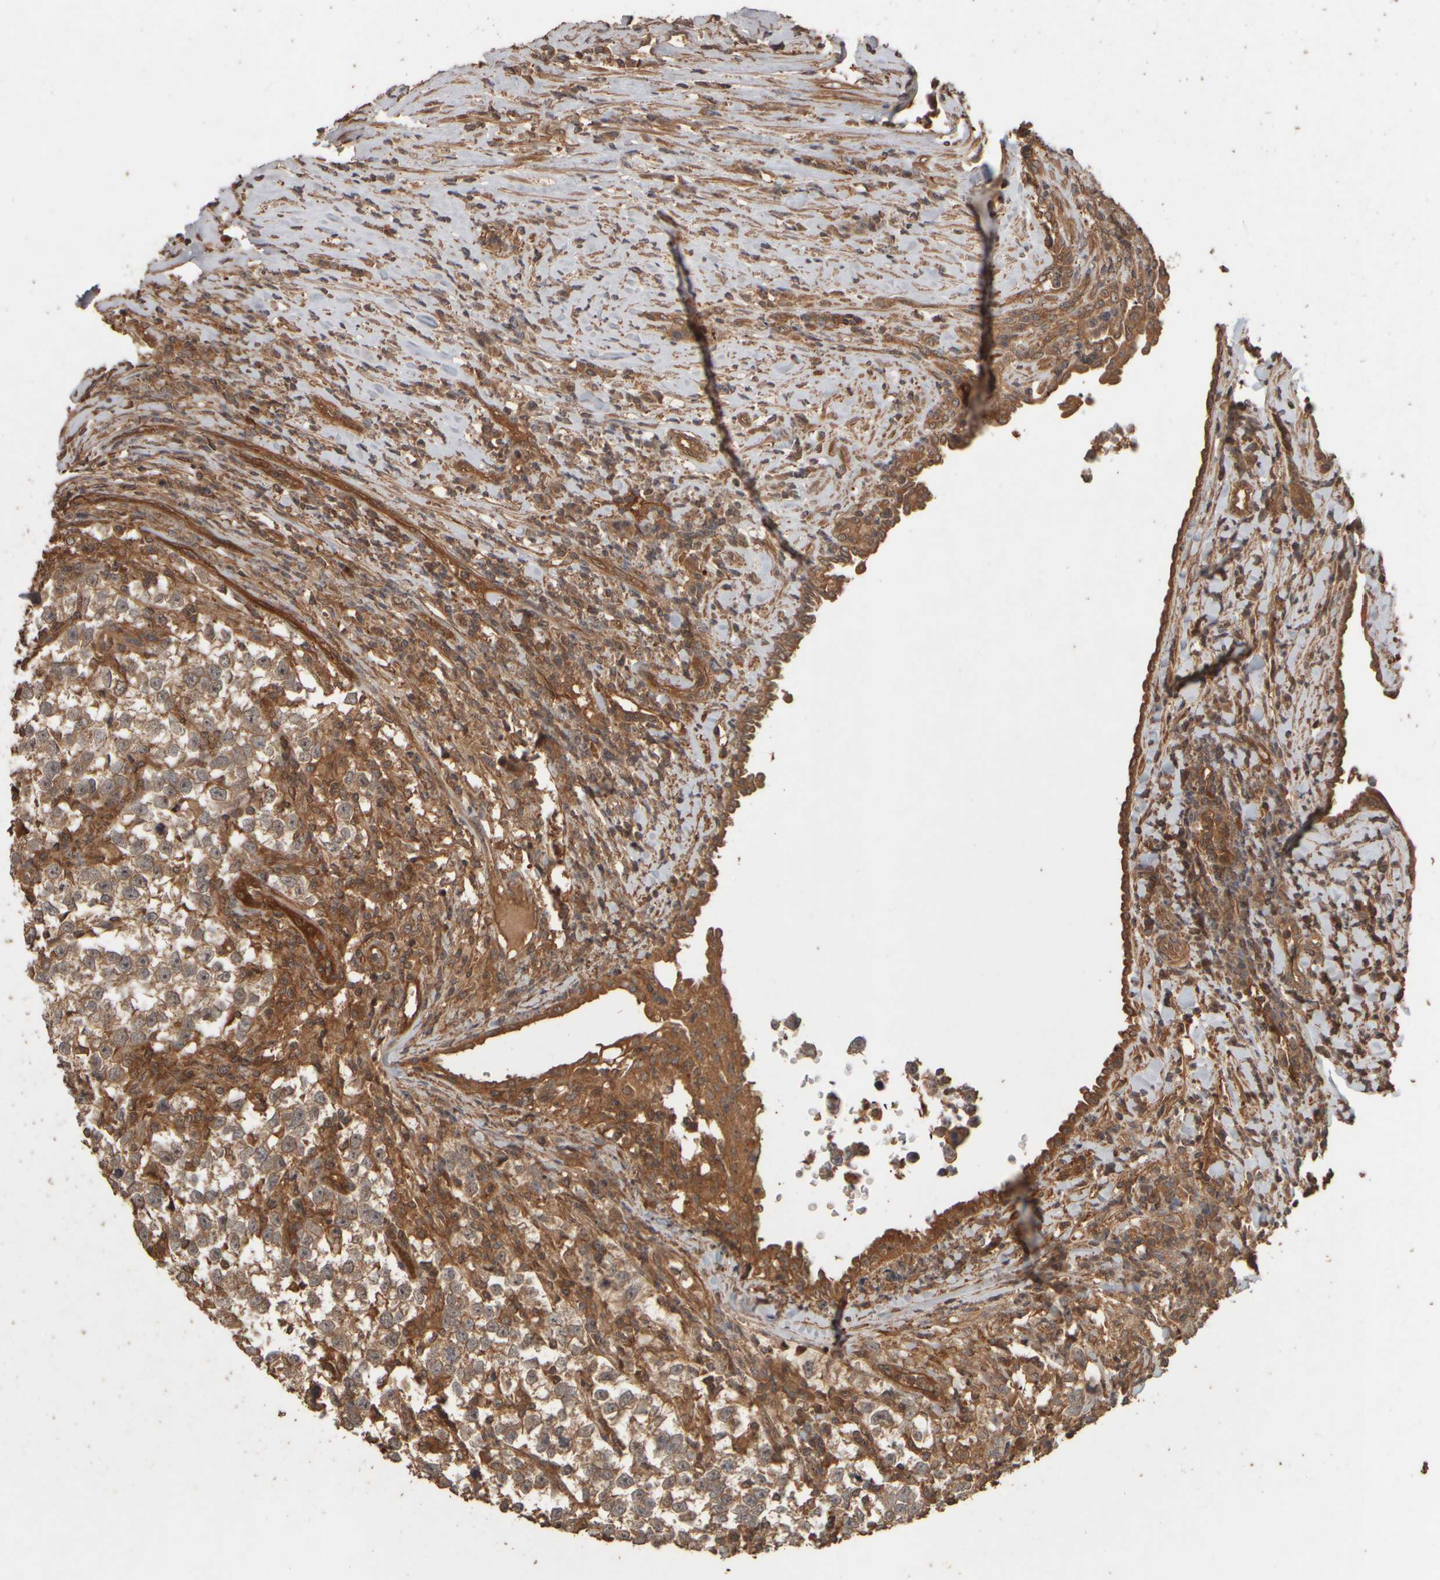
{"staining": {"intensity": "moderate", "quantity": ">75%", "location": "cytoplasmic/membranous,nuclear"}, "tissue": "testis cancer", "cell_type": "Tumor cells", "image_type": "cancer", "snomed": [{"axis": "morphology", "description": "Normal tissue, NOS"}, {"axis": "morphology", "description": "Seminoma, NOS"}, {"axis": "topography", "description": "Testis"}], "caption": "Immunohistochemistry photomicrograph of neoplastic tissue: testis cancer stained using immunohistochemistry demonstrates medium levels of moderate protein expression localized specifically in the cytoplasmic/membranous and nuclear of tumor cells, appearing as a cytoplasmic/membranous and nuclear brown color.", "gene": "SPHK1", "patient": {"sex": "male", "age": 43}}